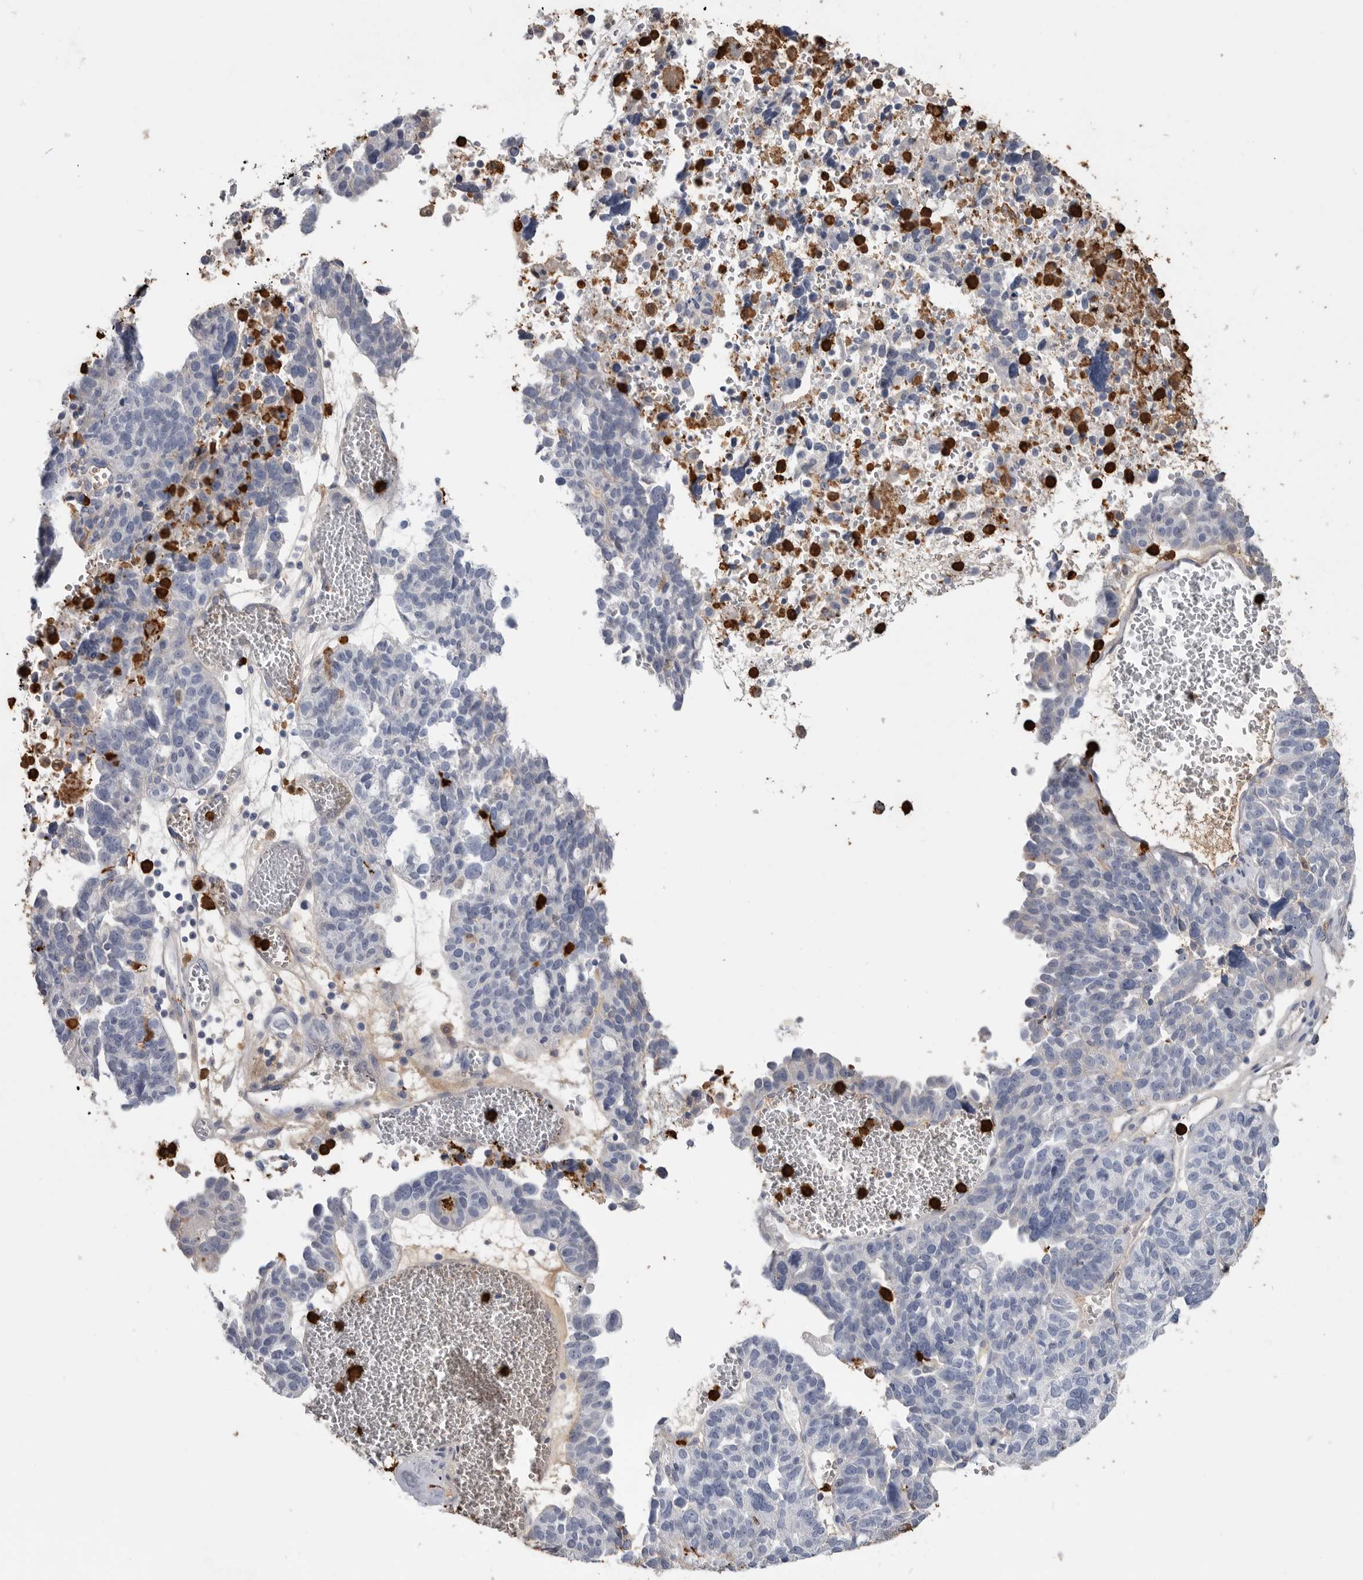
{"staining": {"intensity": "negative", "quantity": "none", "location": "none"}, "tissue": "ovarian cancer", "cell_type": "Tumor cells", "image_type": "cancer", "snomed": [{"axis": "morphology", "description": "Cystadenocarcinoma, serous, NOS"}, {"axis": "topography", "description": "Ovary"}], "caption": "The micrograph displays no significant expression in tumor cells of serous cystadenocarcinoma (ovarian). (DAB (3,3'-diaminobenzidine) IHC, high magnification).", "gene": "CYB561D1", "patient": {"sex": "female", "age": 59}}